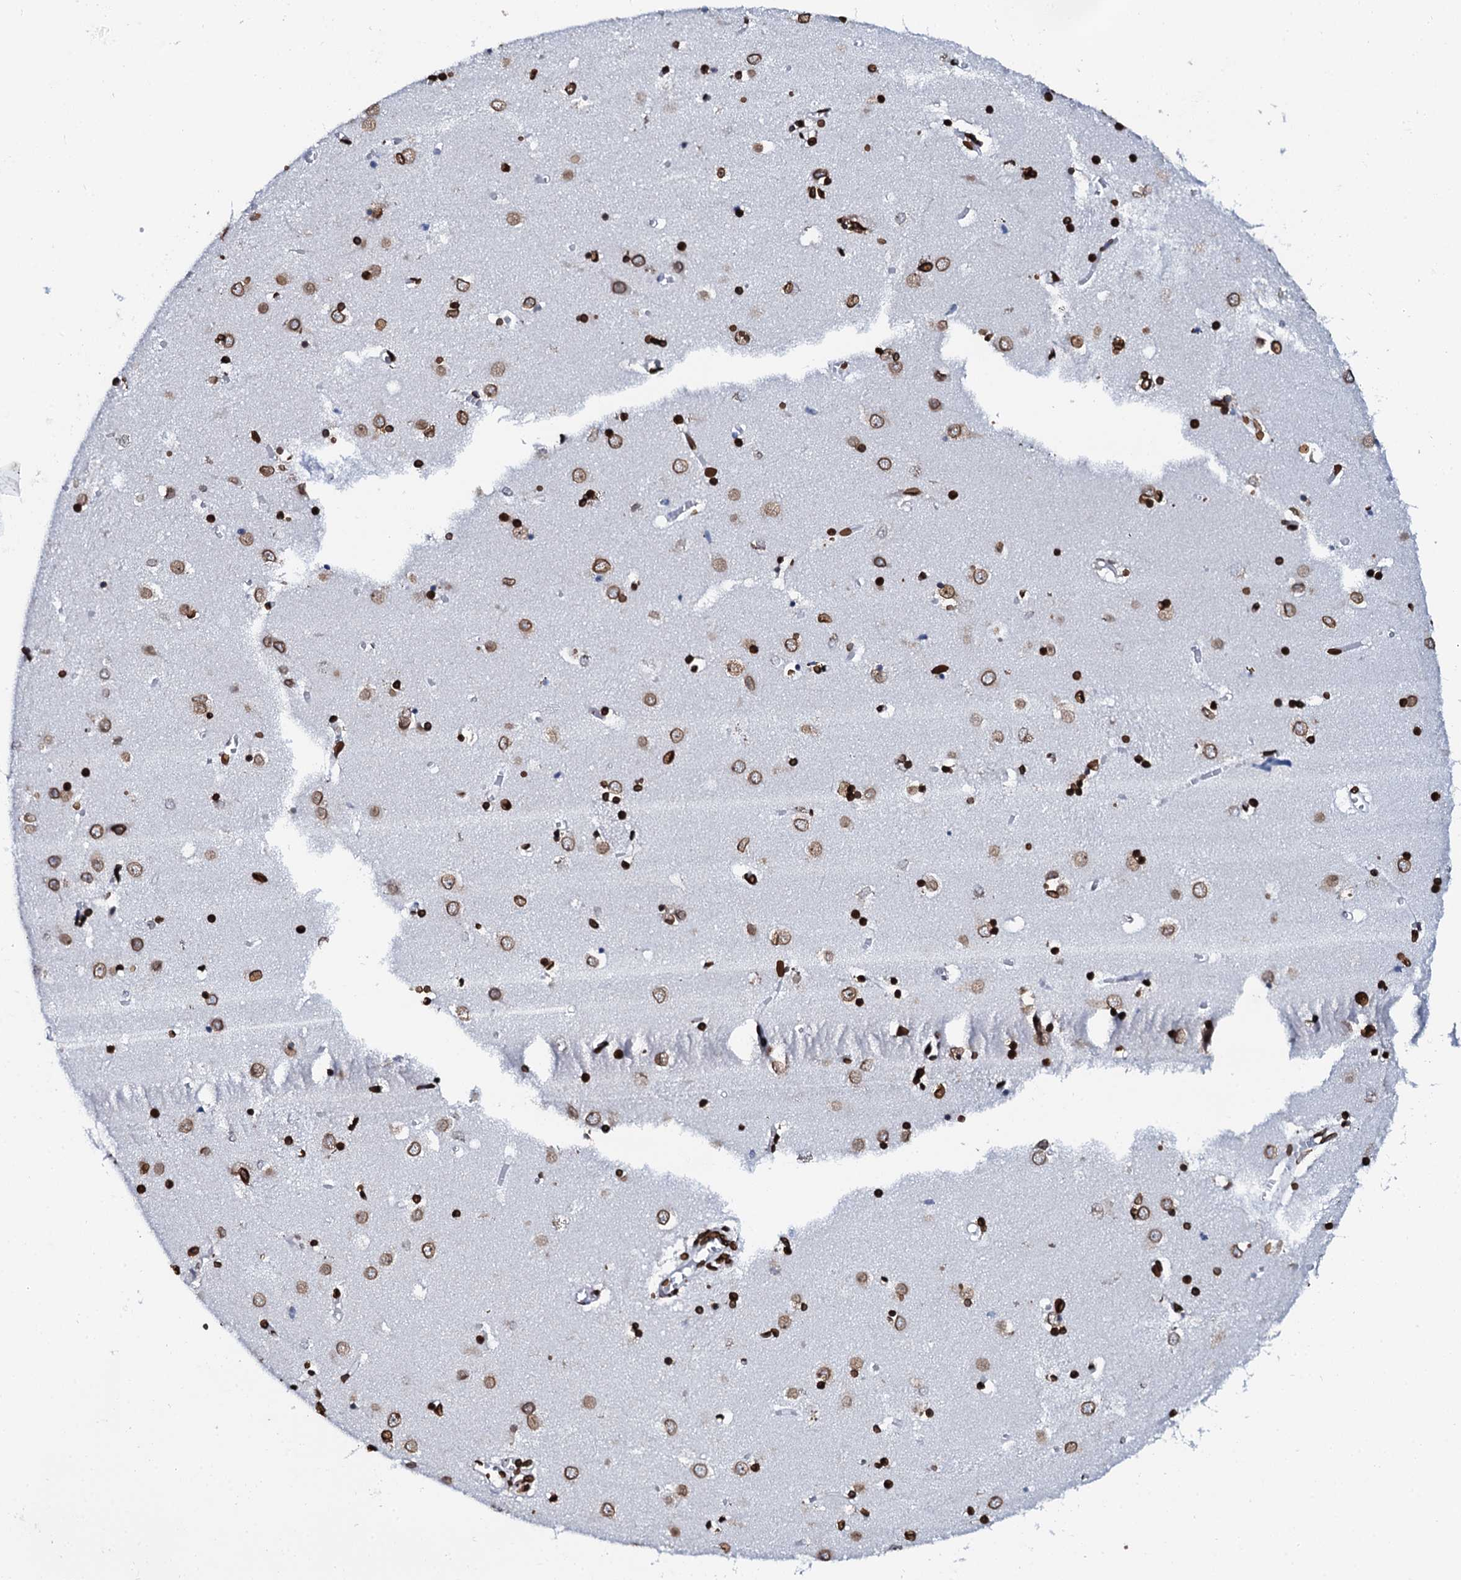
{"staining": {"intensity": "strong", "quantity": ">75%", "location": "nuclear"}, "tissue": "caudate", "cell_type": "Glial cells", "image_type": "normal", "snomed": [{"axis": "morphology", "description": "Normal tissue, NOS"}, {"axis": "topography", "description": "Lateral ventricle wall"}], "caption": "Approximately >75% of glial cells in normal caudate show strong nuclear protein expression as visualized by brown immunohistochemical staining.", "gene": "KATNAL2", "patient": {"sex": "male", "age": 70}}